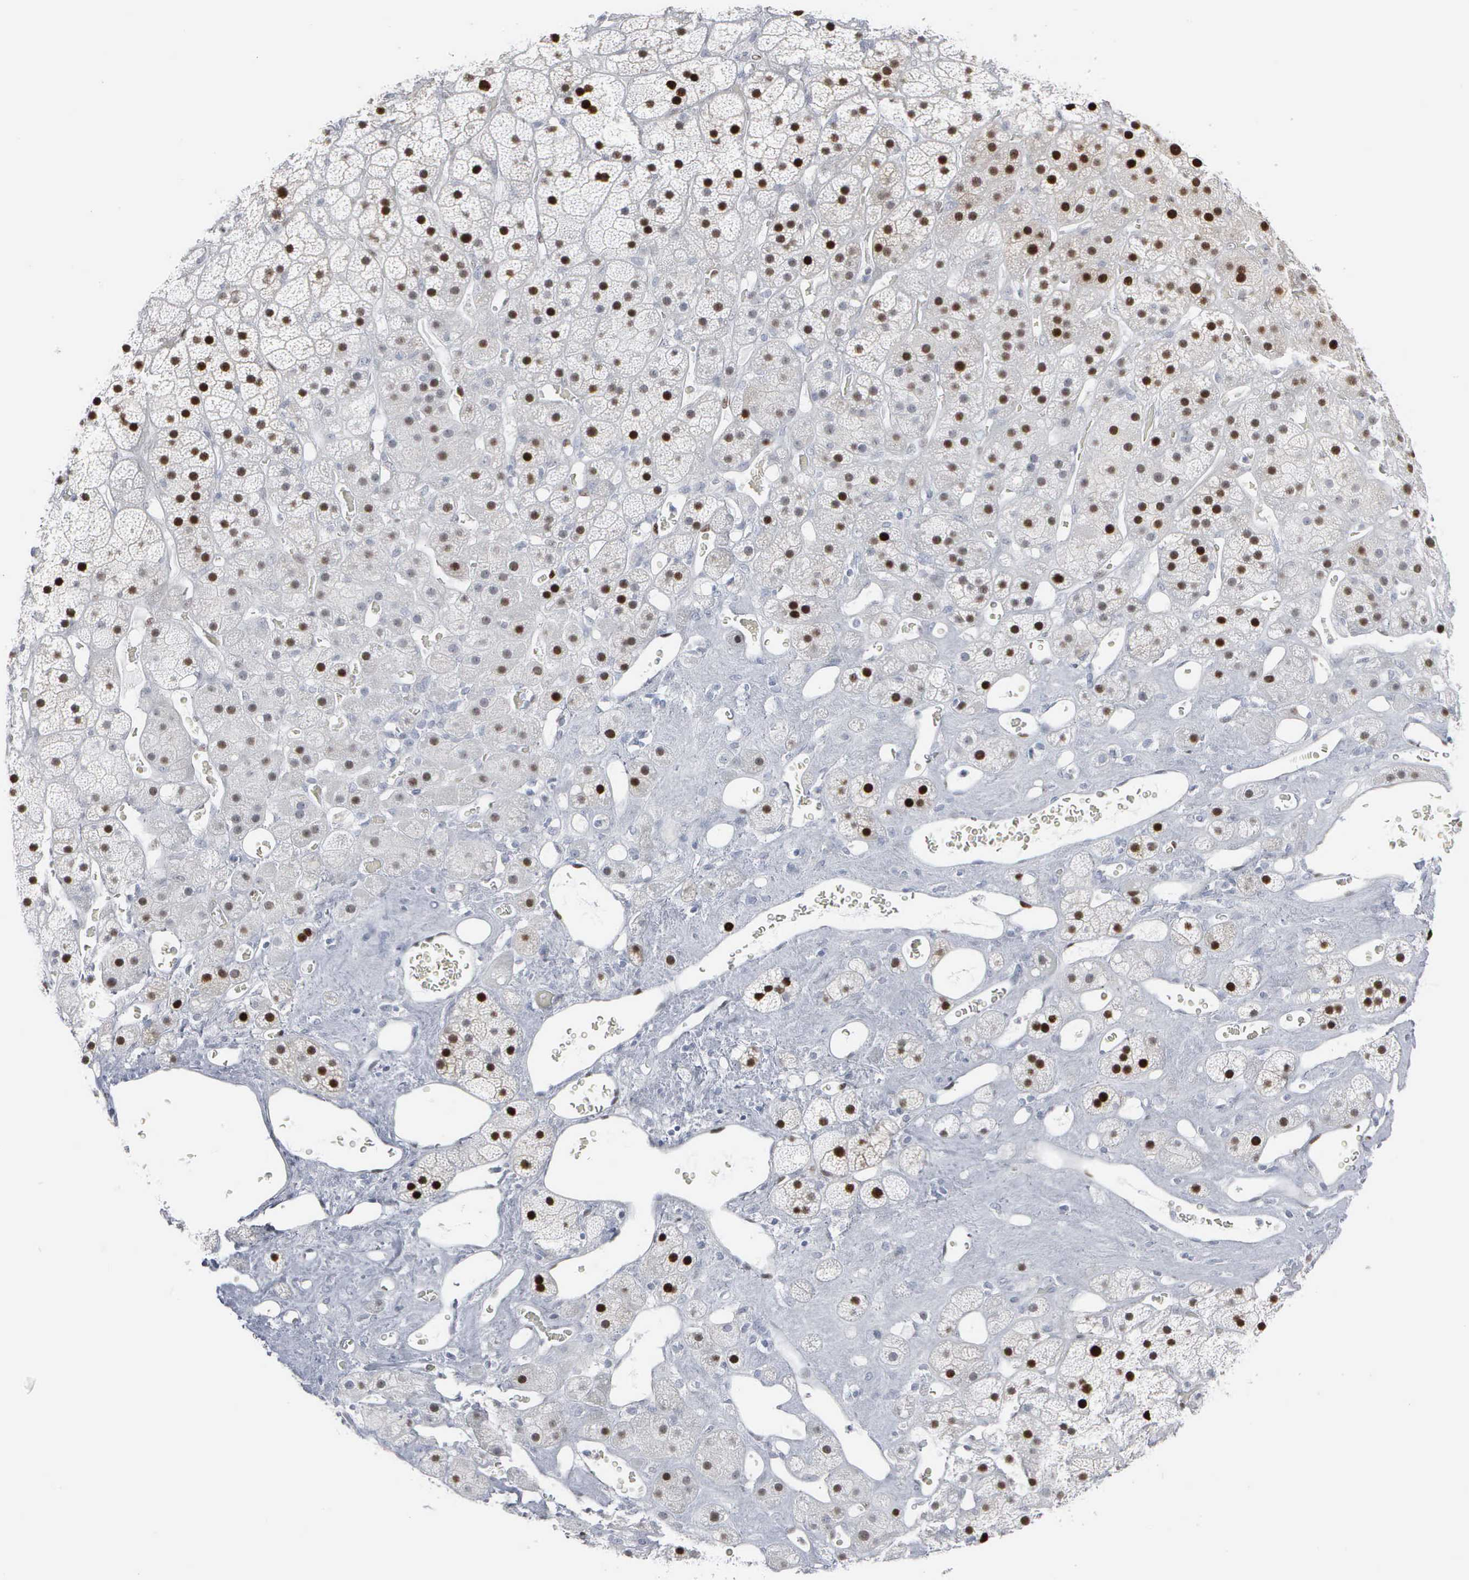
{"staining": {"intensity": "strong", "quantity": "<25%", "location": "nuclear"}, "tissue": "adrenal gland", "cell_type": "Glandular cells", "image_type": "normal", "snomed": [{"axis": "morphology", "description": "Normal tissue, NOS"}, {"axis": "topography", "description": "Adrenal gland"}], "caption": "DAB immunohistochemical staining of normal human adrenal gland exhibits strong nuclear protein positivity in approximately <25% of glandular cells. Nuclei are stained in blue.", "gene": "CCND3", "patient": {"sex": "male", "age": 57}}